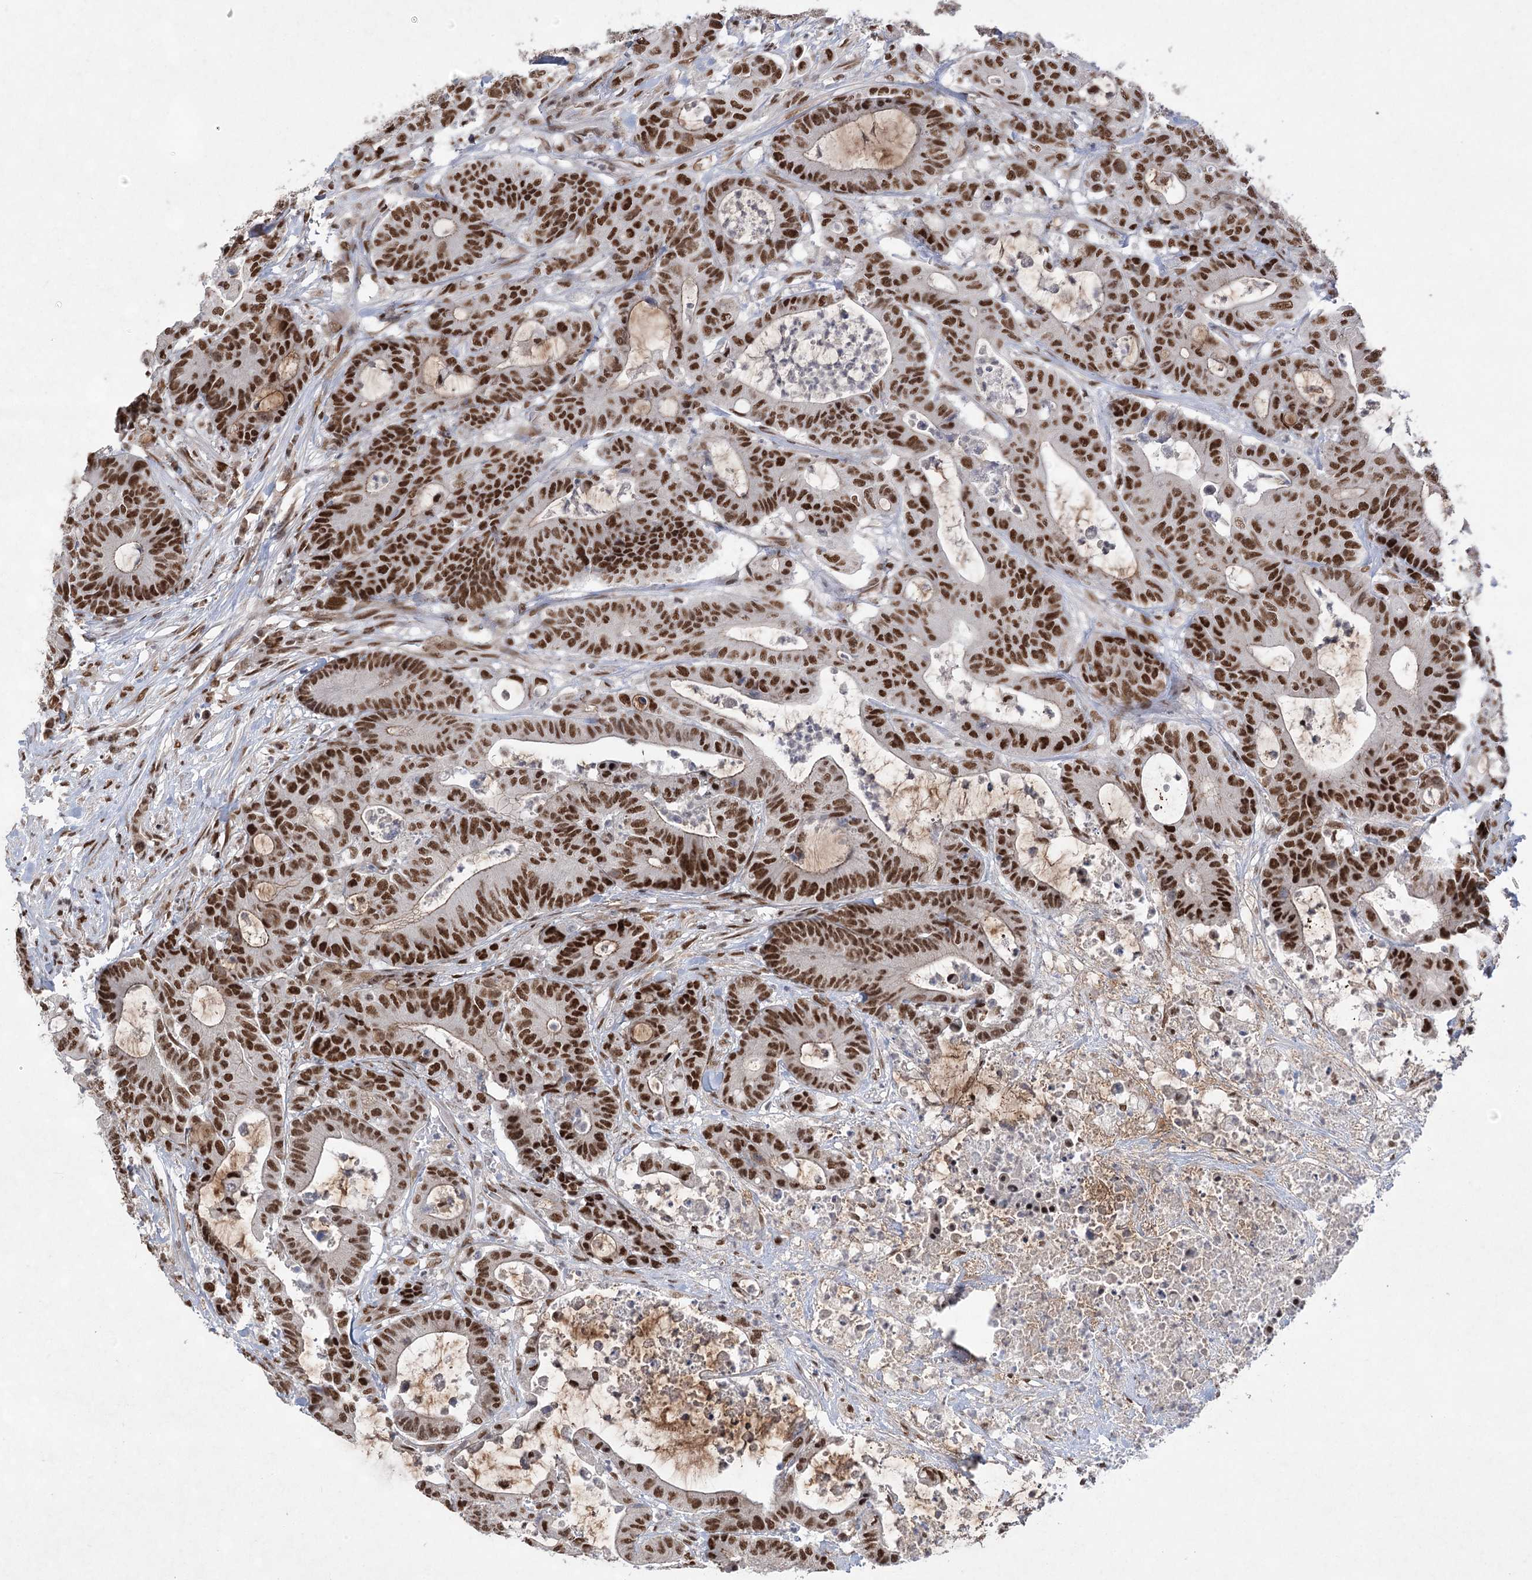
{"staining": {"intensity": "strong", "quantity": ">75%", "location": "nuclear"}, "tissue": "colorectal cancer", "cell_type": "Tumor cells", "image_type": "cancer", "snomed": [{"axis": "morphology", "description": "Adenocarcinoma, NOS"}, {"axis": "topography", "description": "Colon"}], "caption": "IHC image of neoplastic tissue: colorectal cancer (adenocarcinoma) stained using immunohistochemistry (IHC) exhibits high levels of strong protein expression localized specifically in the nuclear of tumor cells, appearing as a nuclear brown color.", "gene": "ZCCHC8", "patient": {"sex": "female", "age": 84}}